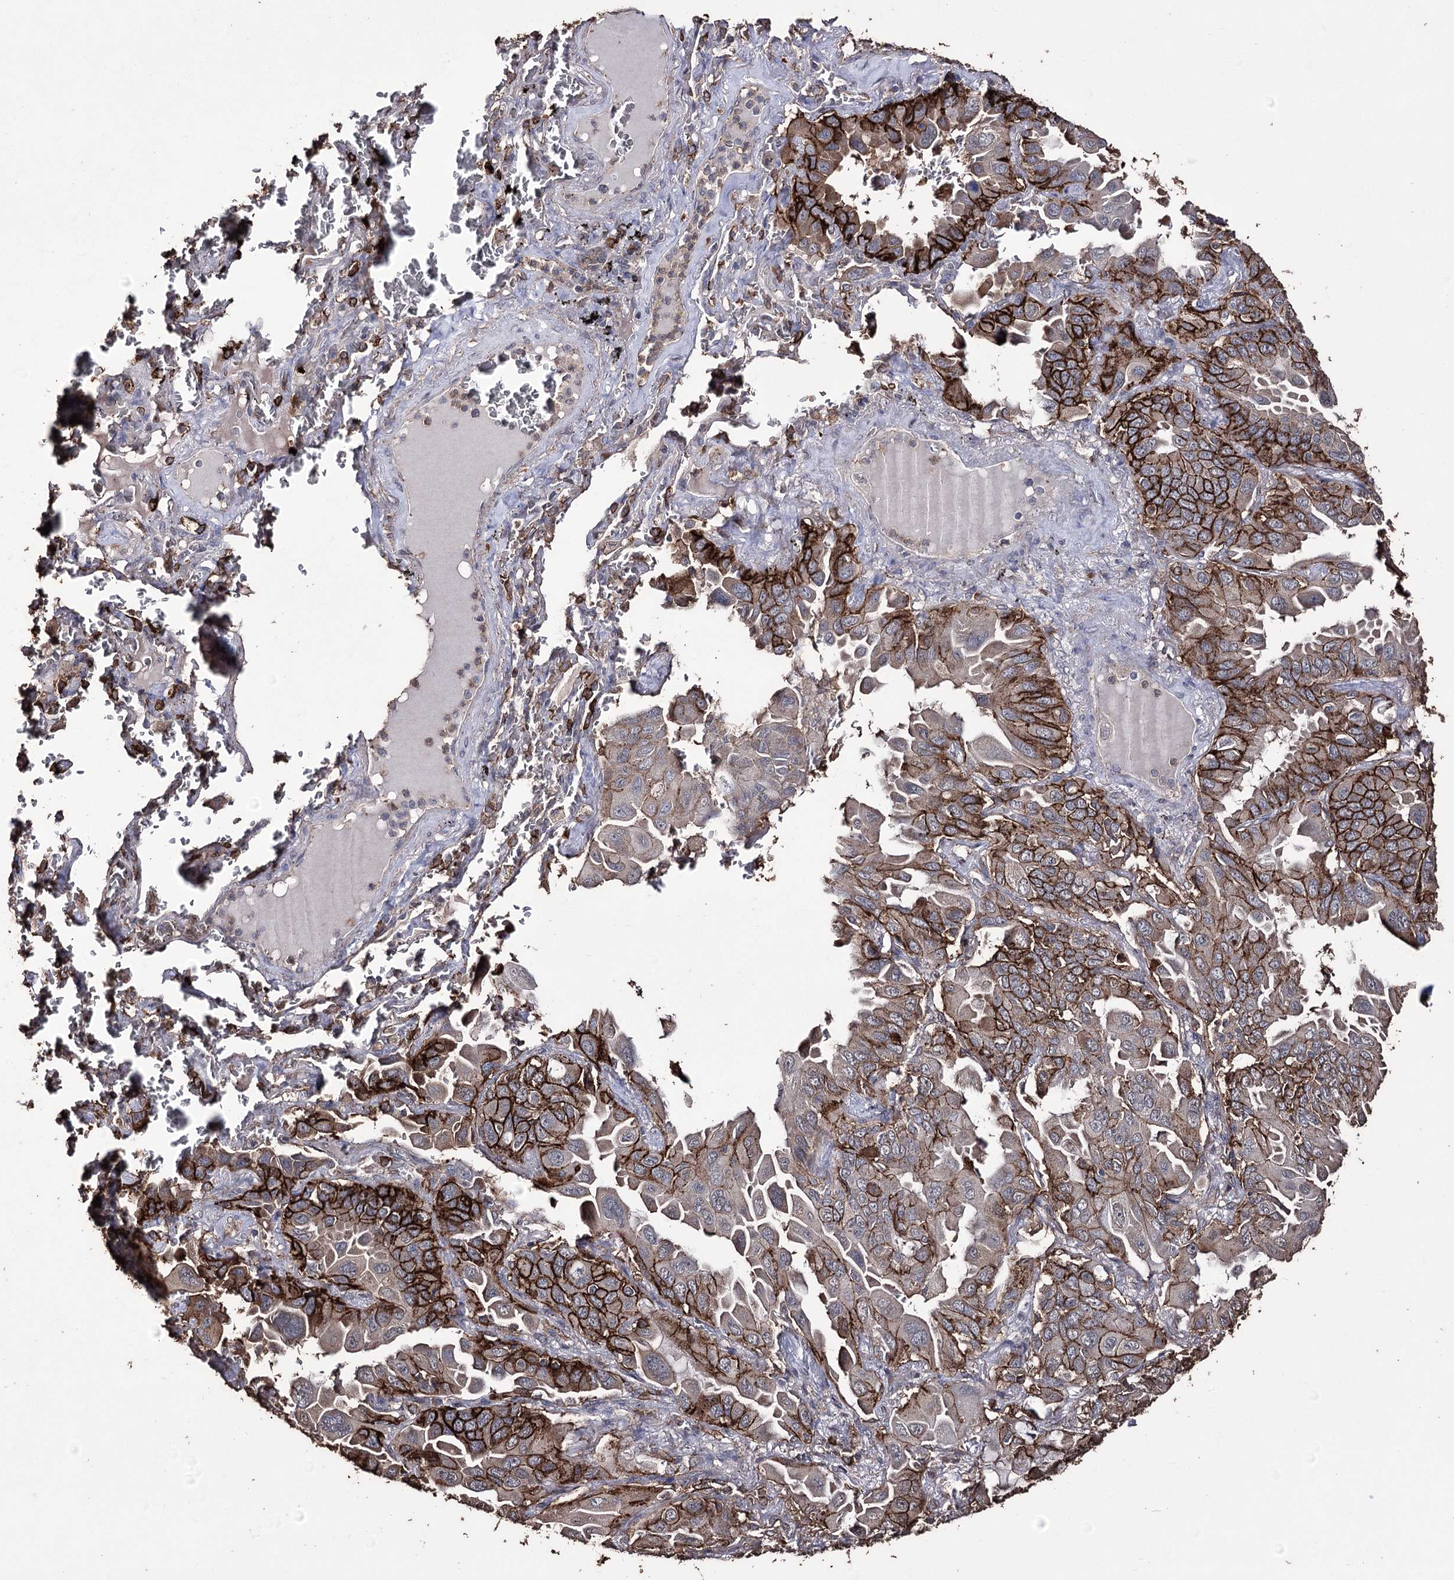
{"staining": {"intensity": "strong", "quantity": "25%-75%", "location": "cytoplasmic/membranous"}, "tissue": "lung cancer", "cell_type": "Tumor cells", "image_type": "cancer", "snomed": [{"axis": "morphology", "description": "Adenocarcinoma, NOS"}, {"axis": "topography", "description": "Lung"}], "caption": "High-power microscopy captured an immunohistochemistry micrograph of lung cancer, revealing strong cytoplasmic/membranous expression in about 25%-75% of tumor cells. The protein is stained brown, and the nuclei are stained in blue (DAB IHC with brightfield microscopy, high magnification).", "gene": "ZNF662", "patient": {"sex": "male", "age": 64}}